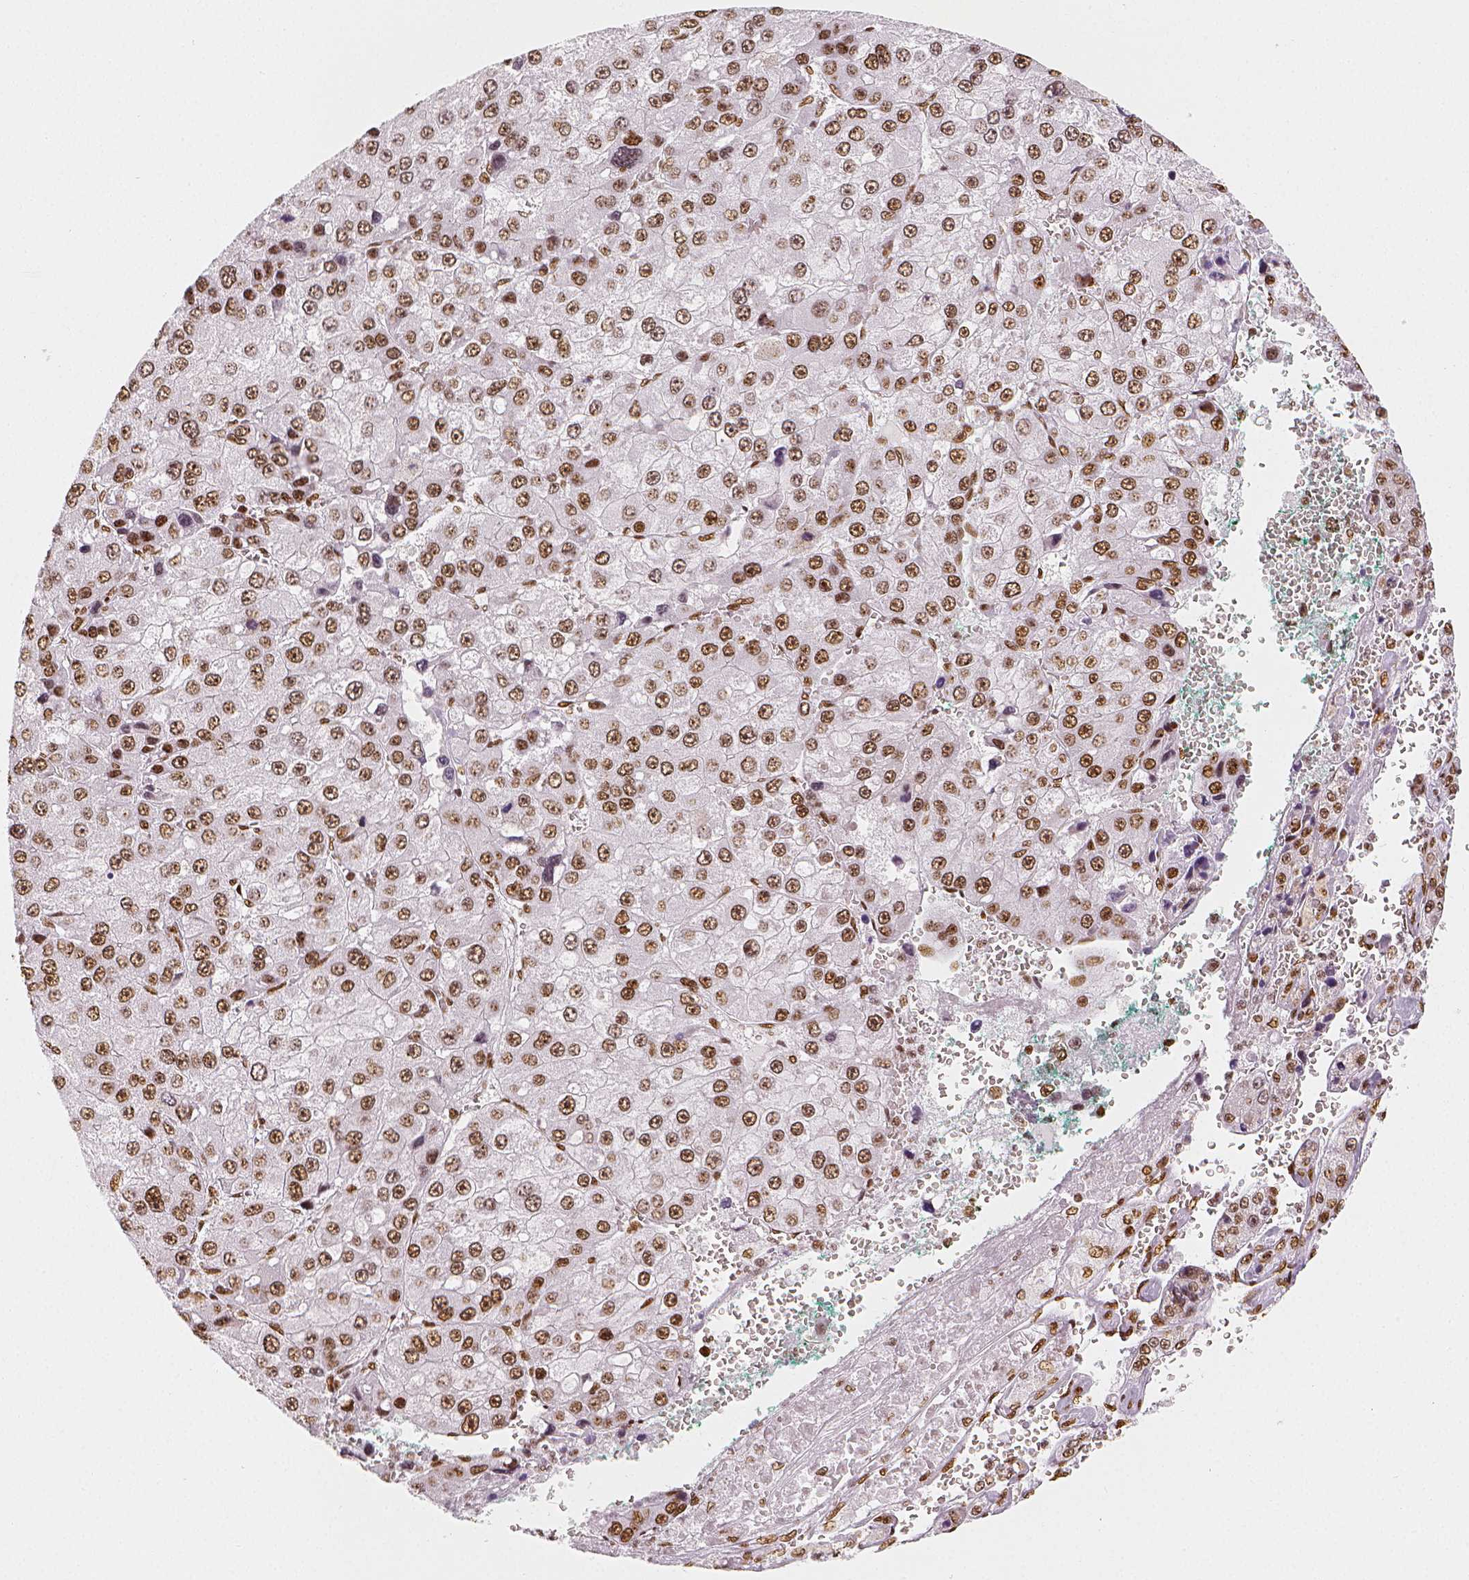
{"staining": {"intensity": "moderate", "quantity": ">75%", "location": "nuclear"}, "tissue": "liver cancer", "cell_type": "Tumor cells", "image_type": "cancer", "snomed": [{"axis": "morphology", "description": "Carcinoma, Hepatocellular, NOS"}, {"axis": "topography", "description": "Liver"}], "caption": "Protein expression analysis of human liver hepatocellular carcinoma reveals moderate nuclear staining in approximately >75% of tumor cells. (Brightfield microscopy of DAB IHC at high magnification).", "gene": "KDM5B", "patient": {"sex": "female", "age": 73}}